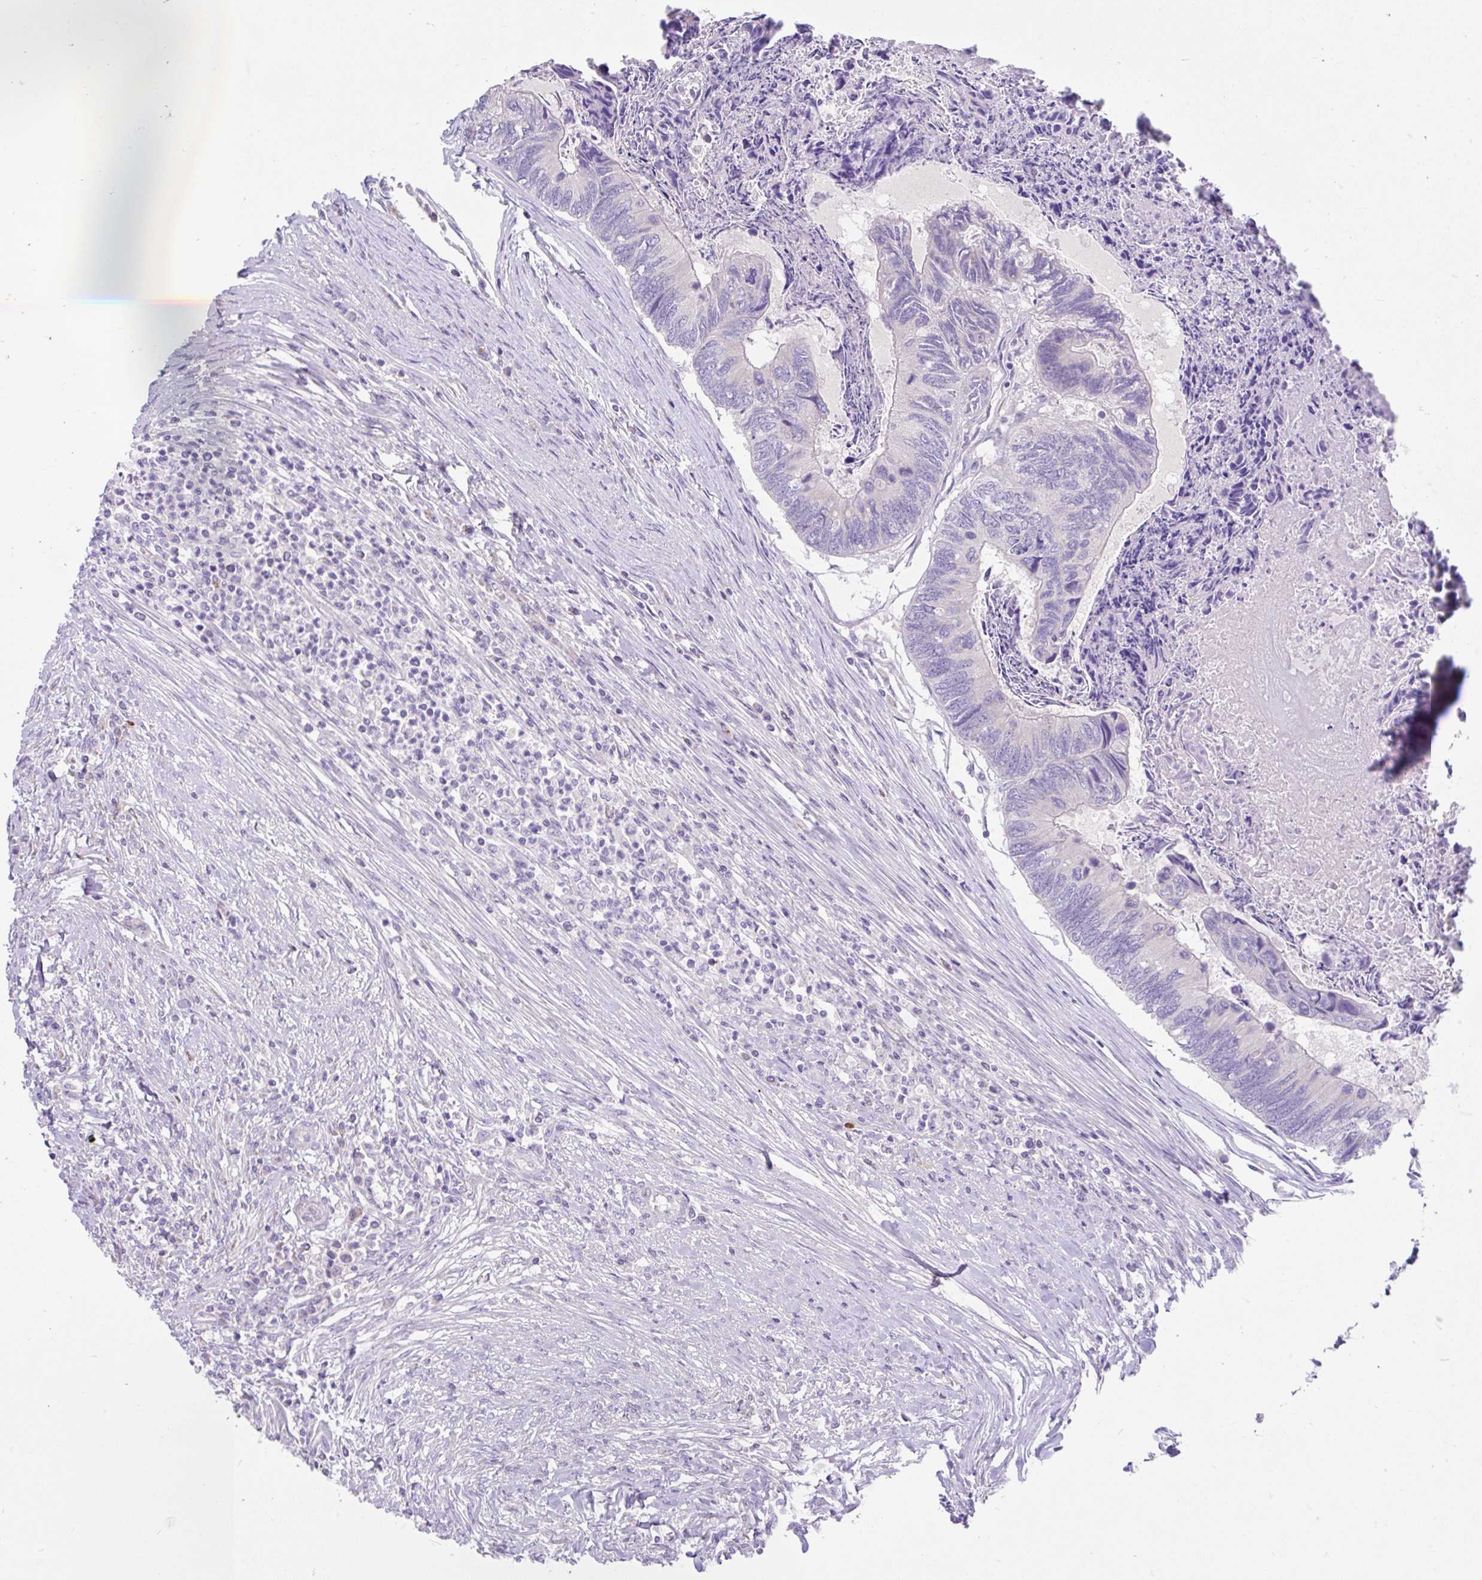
{"staining": {"intensity": "negative", "quantity": "none", "location": "none"}, "tissue": "colorectal cancer", "cell_type": "Tumor cells", "image_type": "cancer", "snomed": [{"axis": "morphology", "description": "Adenocarcinoma, NOS"}, {"axis": "topography", "description": "Colon"}], "caption": "IHC histopathology image of neoplastic tissue: colorectal cancer stained with DAB (3,3'-diaminobenzidine) displays no significant protein positivity in tumor cells. Brightfield microscopy of immunohistochemistry stained with DAB (brown) and hematoxylin (blue), captured at high magnification.", "gene": "CCSAP", "patient": {"sex": "female", "age": 67}}